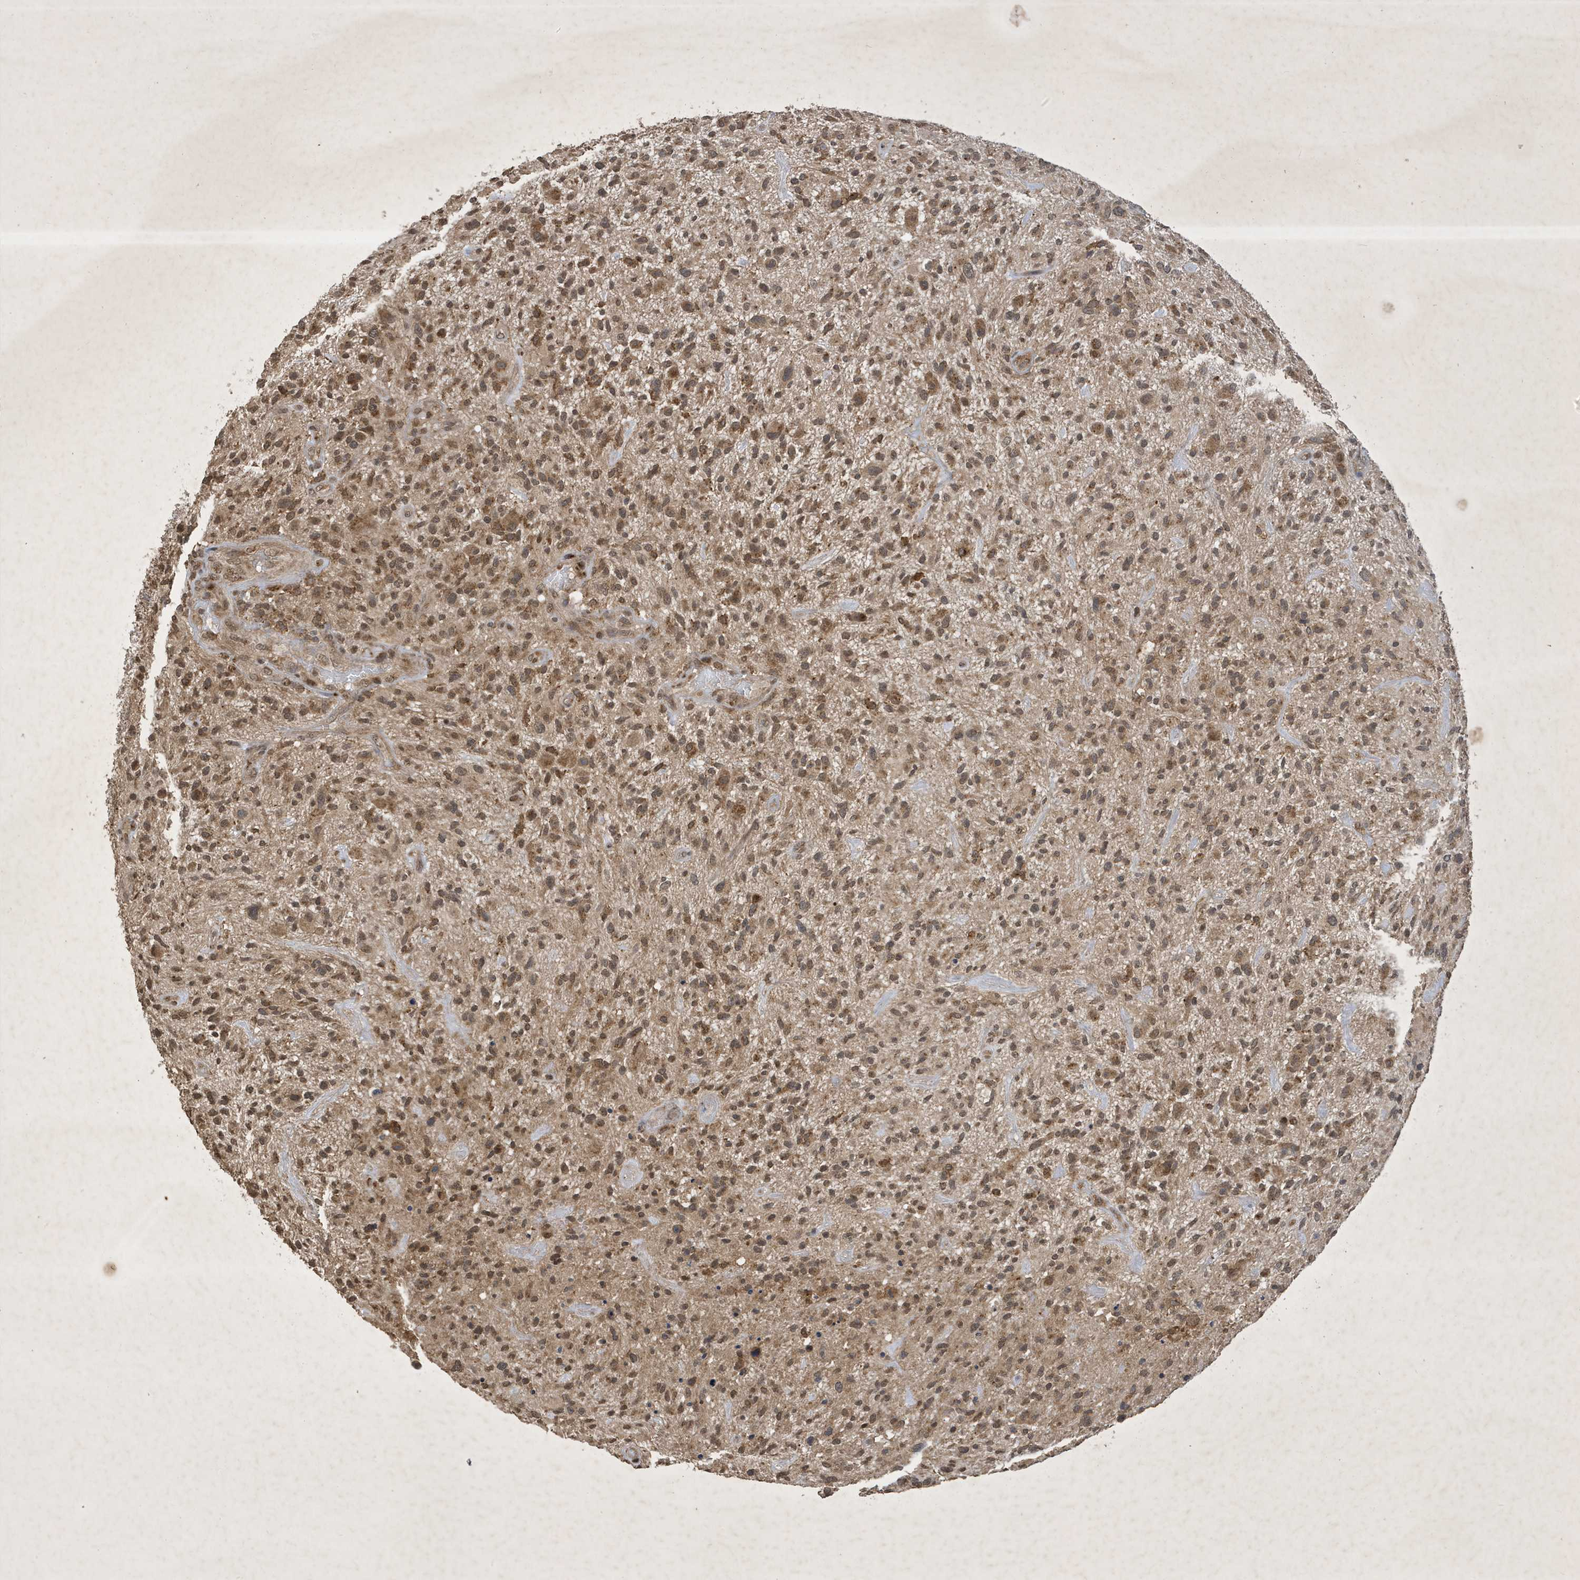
{"staining": {"intensity": "moderate", "quantity": ">75%", "location": "cytoplasmic/membranous,nuclear"}, "tissue": "glioma", "cell_type": "Tumor cells", "image_type": "cancer", "snomed": [{"axis": "morphology", "description": "Glioma, malignant, High grade"}, {"axis": "topography", "description": "Brain"}], "caption": "Immunohistochemical staining of human glioma displays medium levels of moderate cytoplasmic/membranous and nuclear expression in about >75% of tumor cells.", "gene": "STX10", "patient": {"sex": "male", "age": 47}}